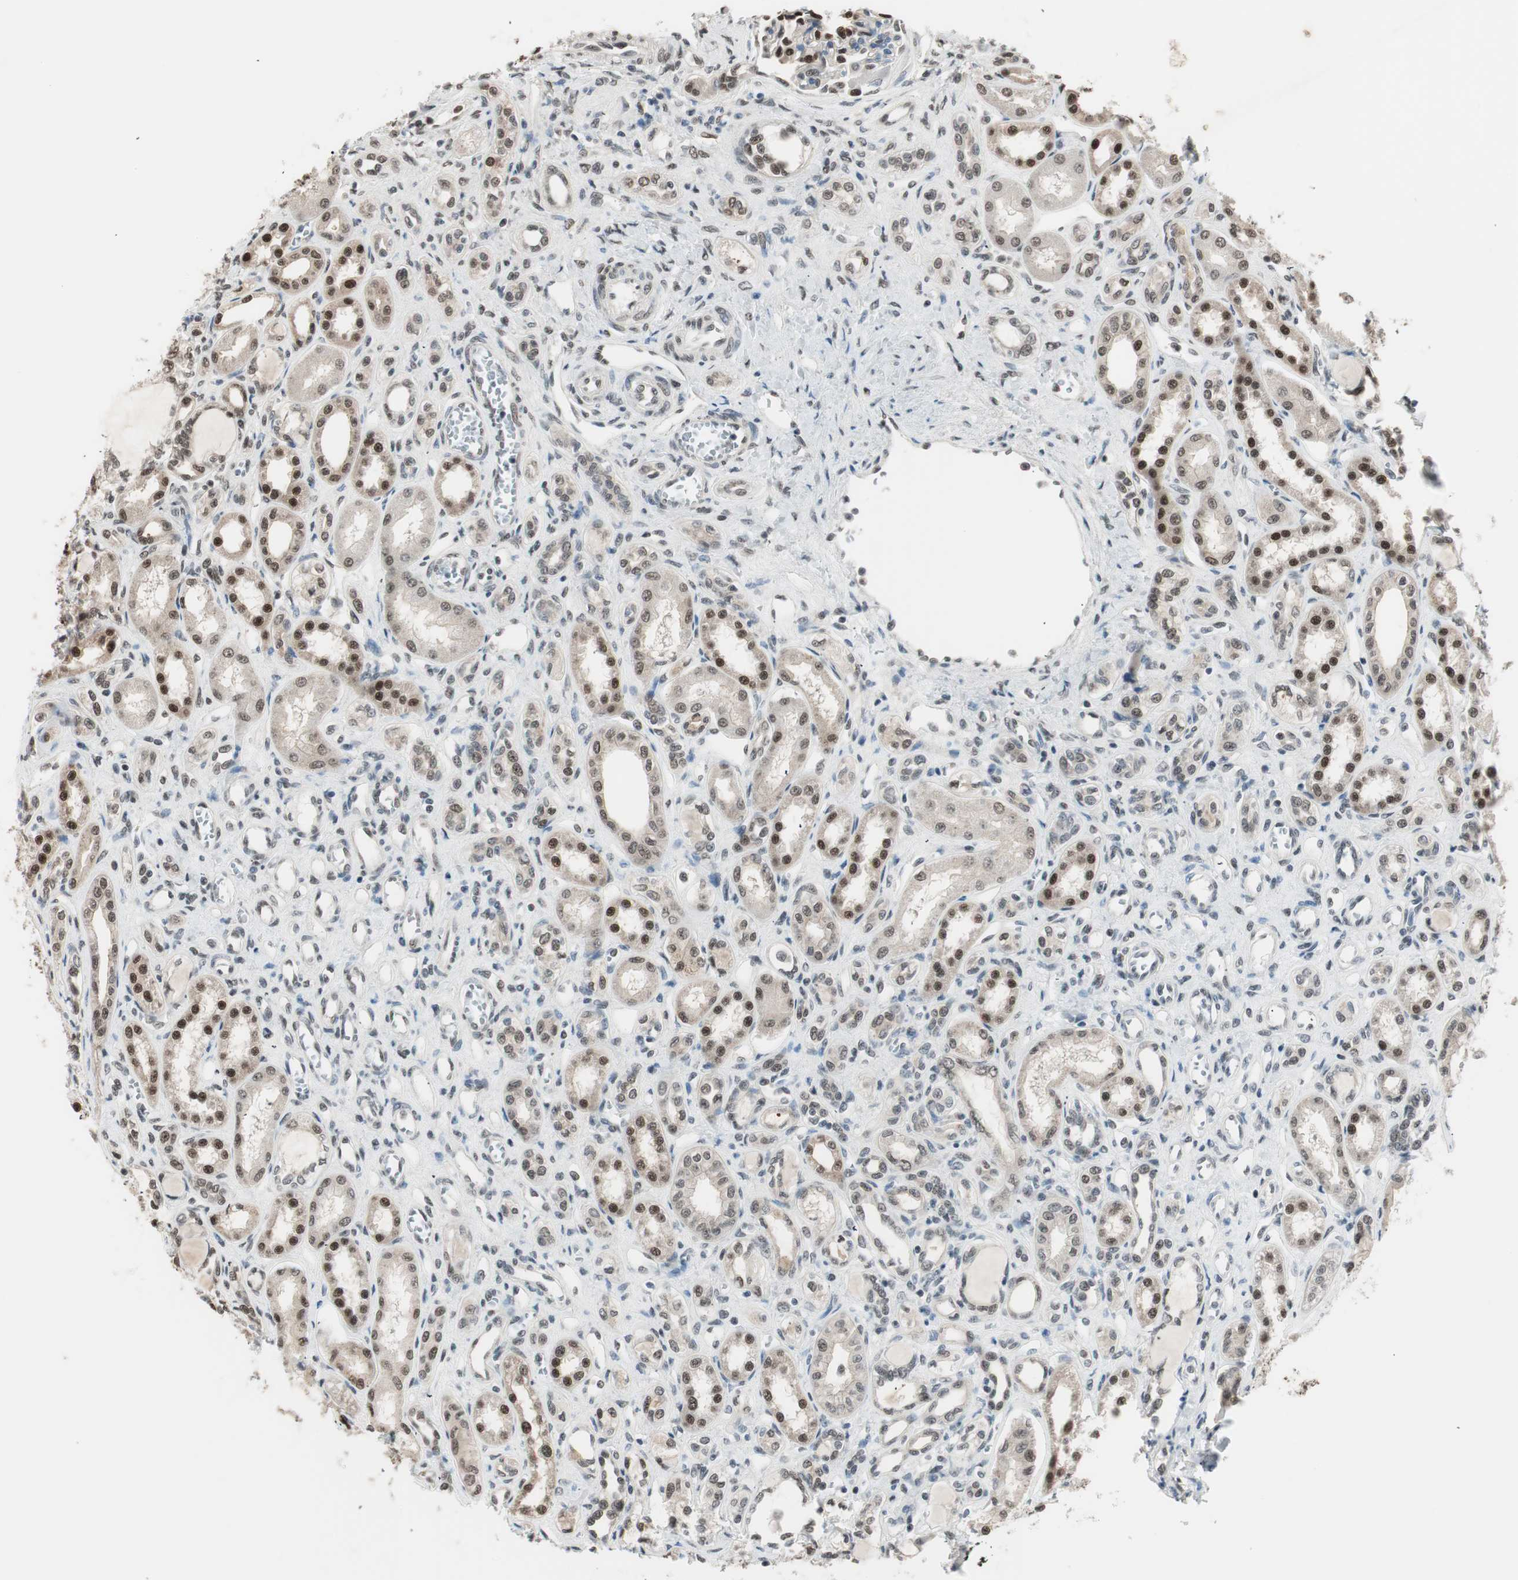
{"staining": {"intensity": "strong", "quantity": "25%-75%", "location": "nuclear"}, "tissue": "kidney", "cell_type": "Cells in glomeruli", "image_type": "normal", "snomed": [{"axis": "morphology", "description": "Normal tissue, NOS"}, {"axis": "topography", "description": "Kidney"}], "caption": "Kidney stained for a protein shows strong nuclear positivity in cells in glomeruli. (DAB = brown stain, brightfield microscopy at high magnification).", "gene": "LONP2", "patient": {"sex": "male", "age": 7}}